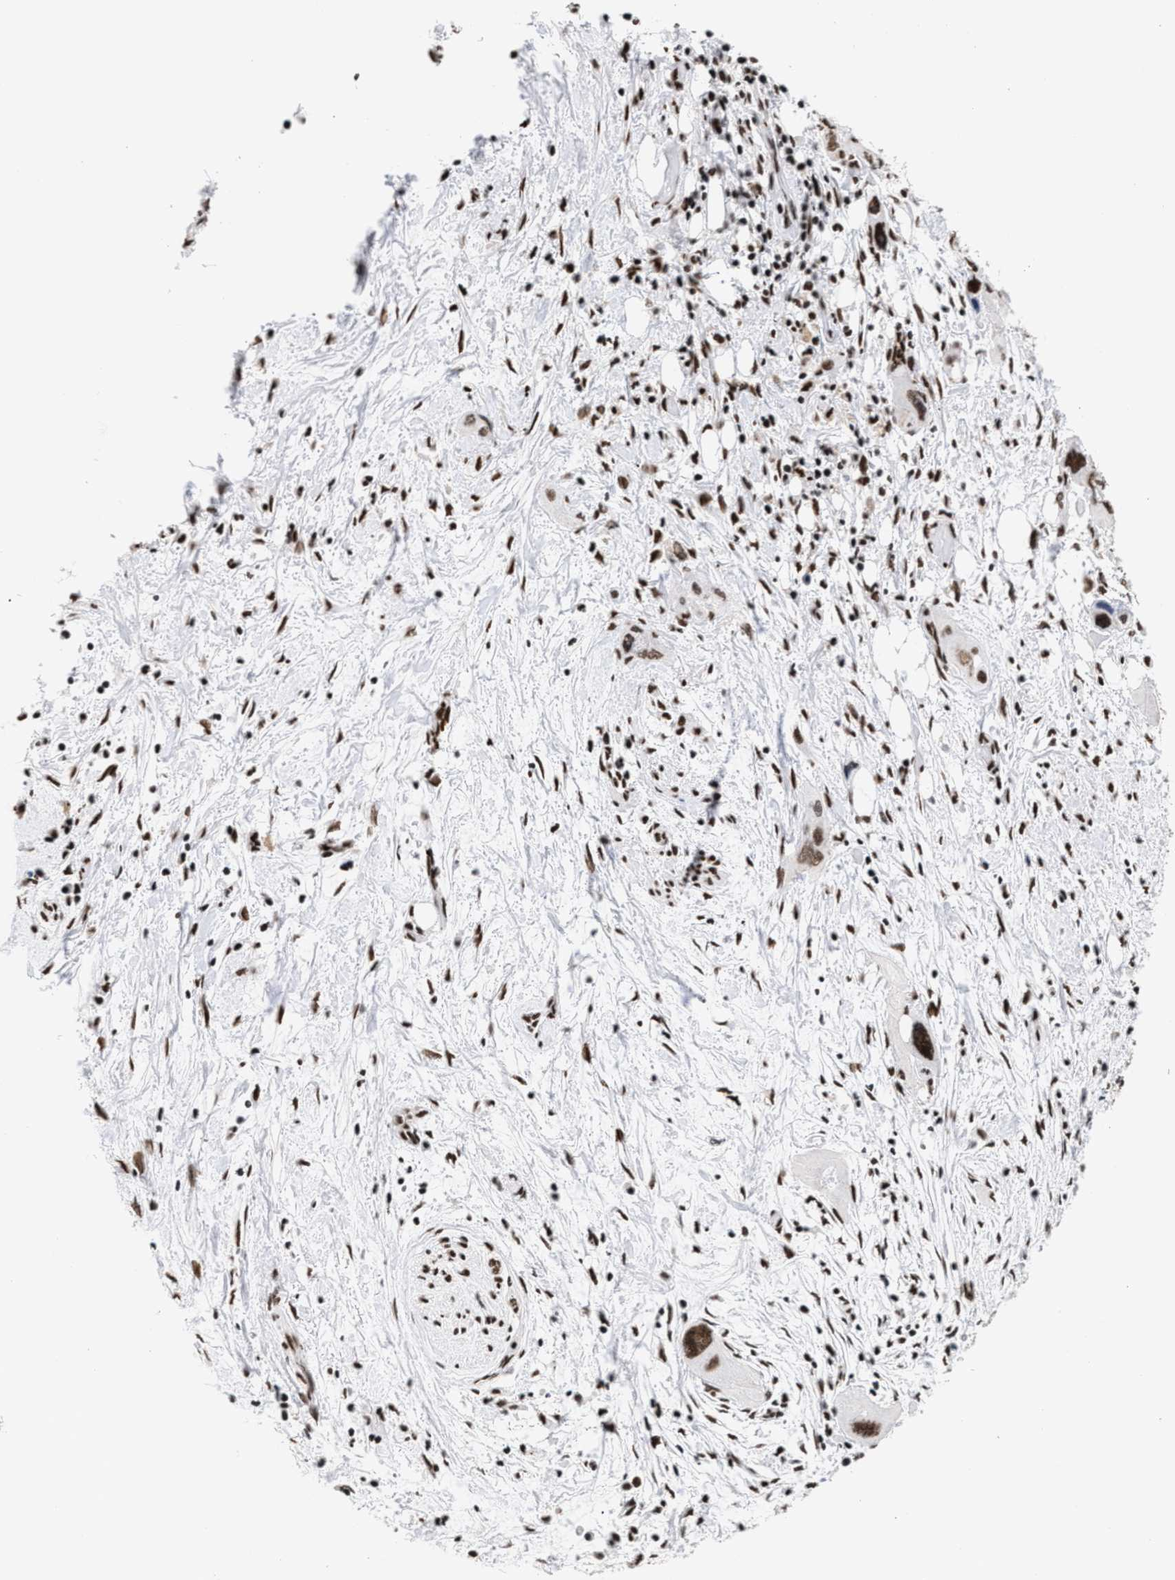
{"staining": {"intensity": "strong", "quantity": ">75%", "location": "nuclear"}, "tissue": "pancreatic cancer", "cell_type": "Tumor cells", "image_type": "cancer", "snomed": [{"axis": "morphology", "description": "Adenocarcinoma, NOS"}, {"axis": "topography", "description": "Pancreas"}], "caption": "Pancreatic cancer (adenocarcinoma) stained with immunohistochemistry (IHC) displays strong nuclear staining in approximately >75% of tumor cells.", "gene": "RAD21", "patient": {"sex": "male", "age": 73}}